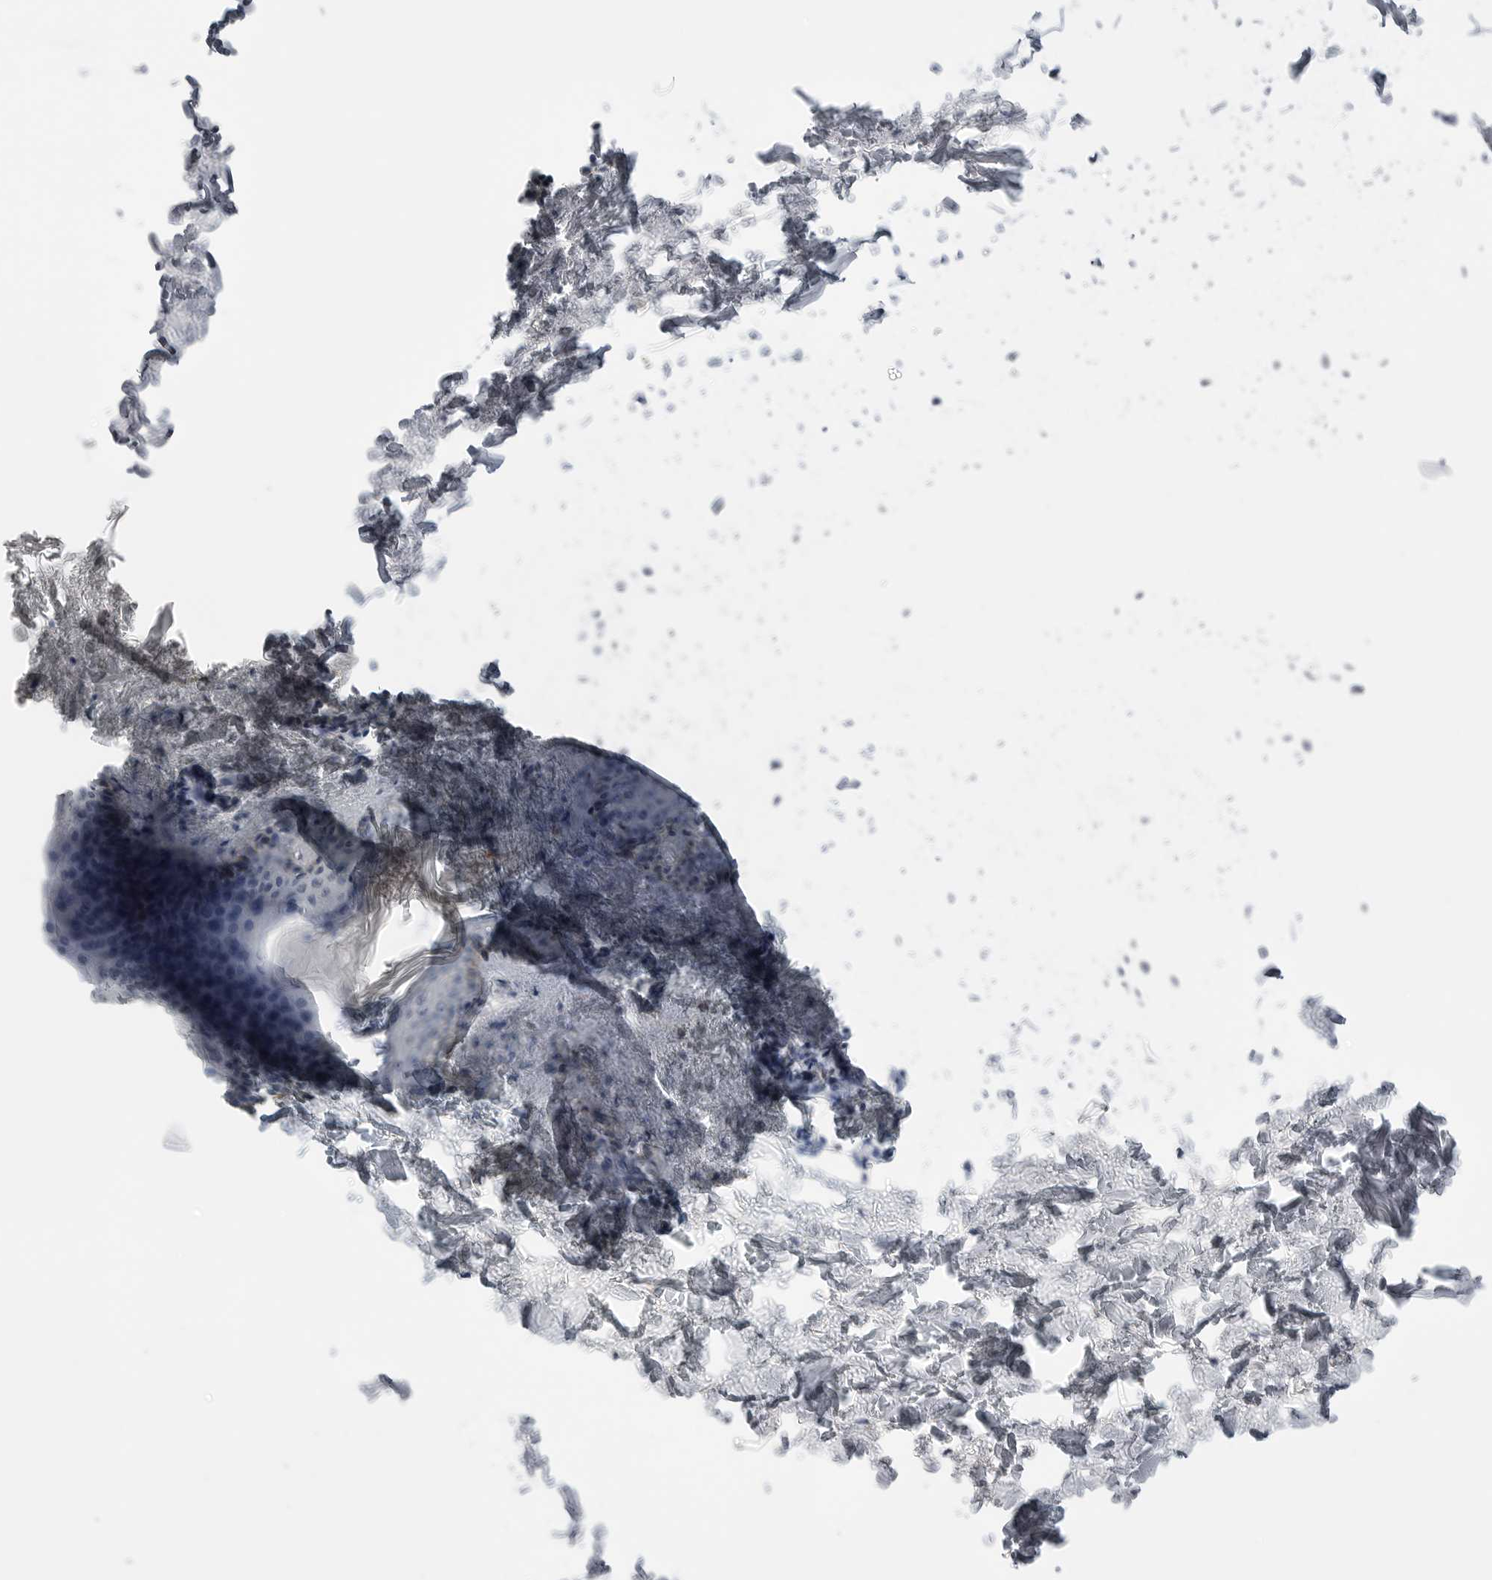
{"staining": {"intensity": "negative", "quantity": "none", "location": "none"}, "tissue": "skin", "cell_type": "Fibroblasts", "image_type": "normal", "snomed": [{"axis": "morphology", "description": "Normal tissue, NOS"}, {"axis": "topography", "description": "Skin"}], "caption": "This is a image of IHC staining of unremarkable skin, which shows no positivity in fibroblasts.", "gene": "FABP6", "patient": {"sex": "female", "age": 27}}